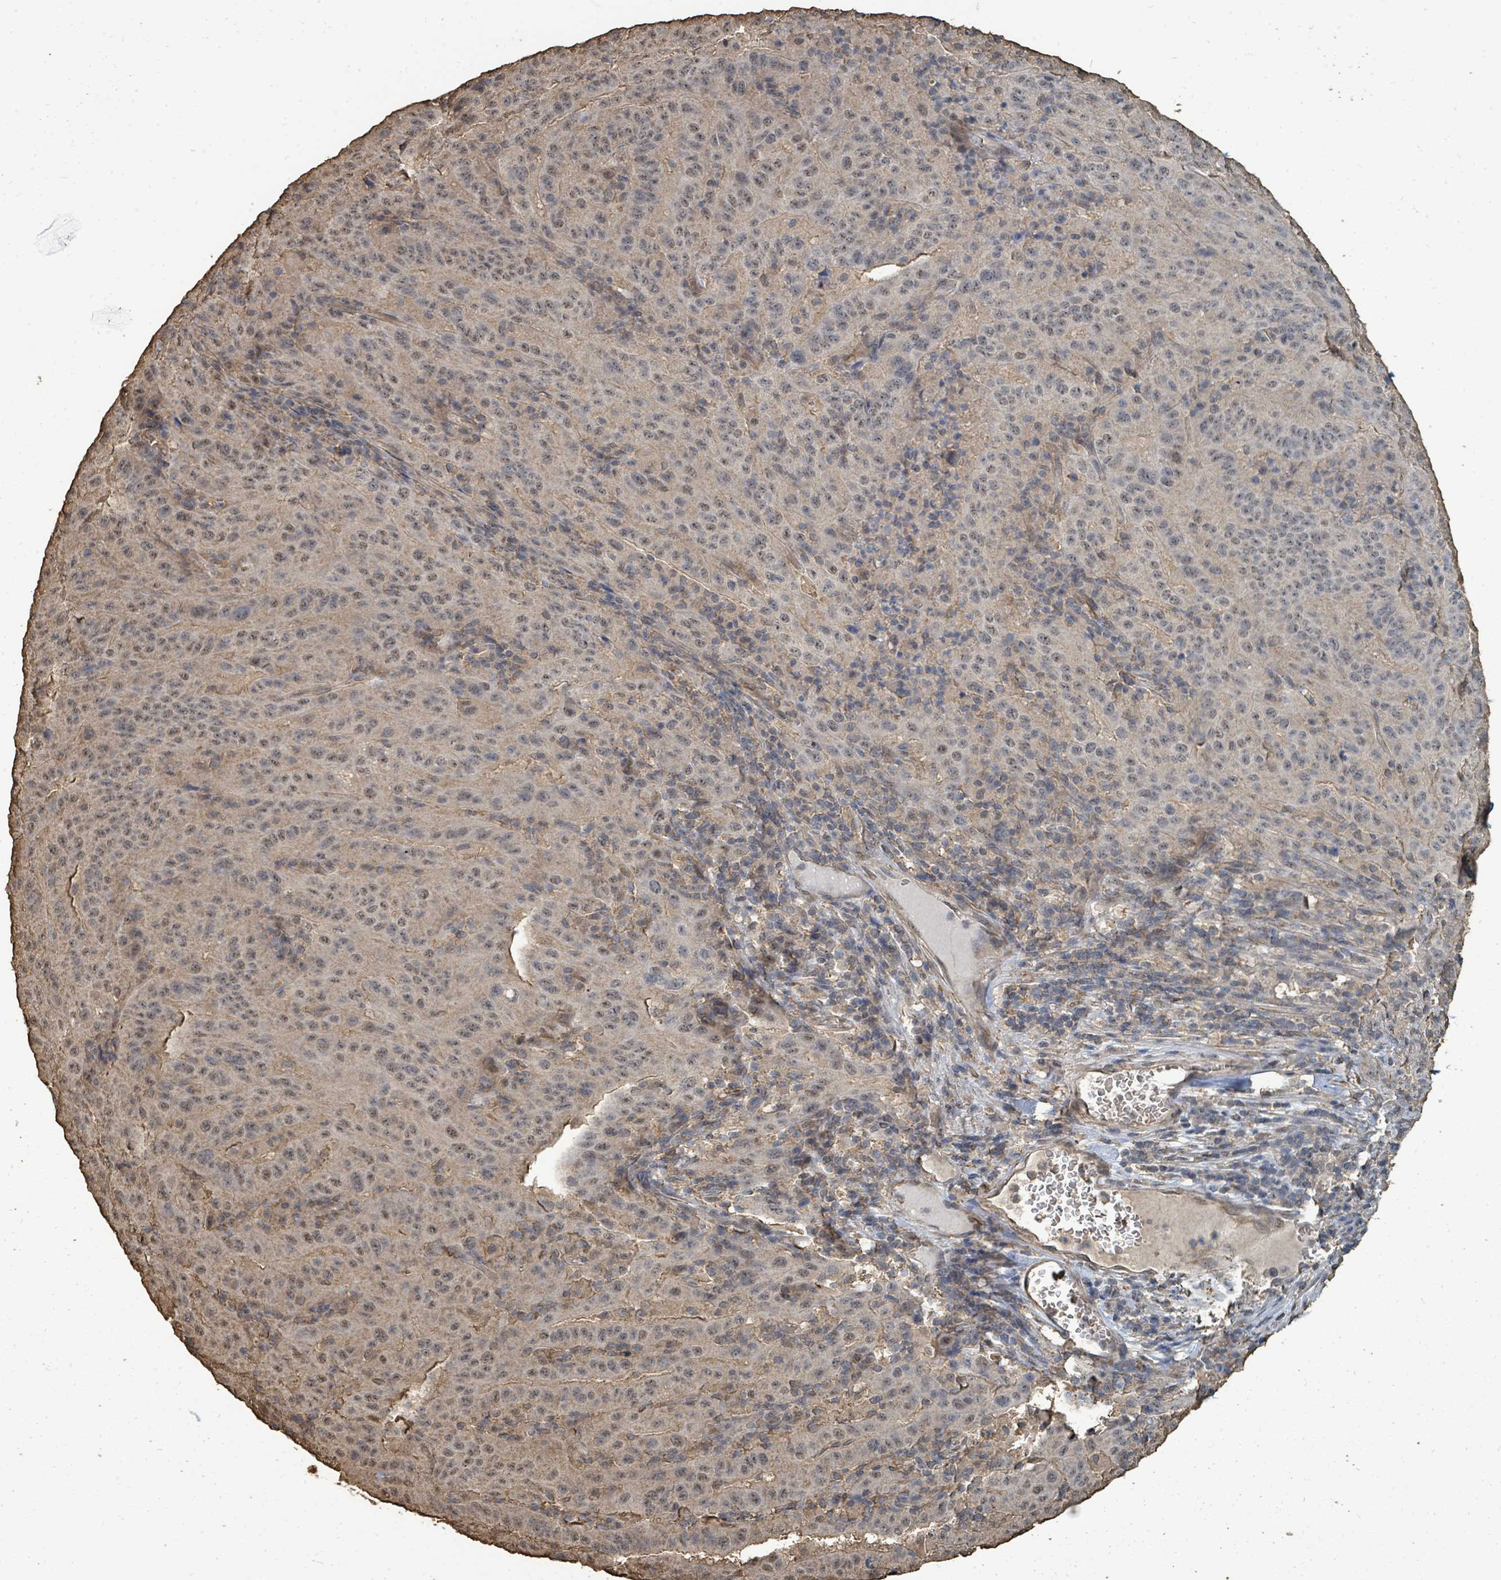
{"staining": {"intensity": "weak", "quantity": "25%-75%", "location": "nuclear"}, "tissue": "pancreatic cancer", "cell_type": "Tumor cells", "image_type": "cancer", "snomed": [{"axis": "morphology", "description": "Adenocarcinoma, NOS"}, {"axis": "topography", "description": "Pancreas"}], "caption": "Weak nuclear expression is appreciated in approximately 25%-75% of tumor cells in pancreatic adenocarcinoma.", "gene": "C6orf52", "patient": {"sex": "male", "age": 63}}